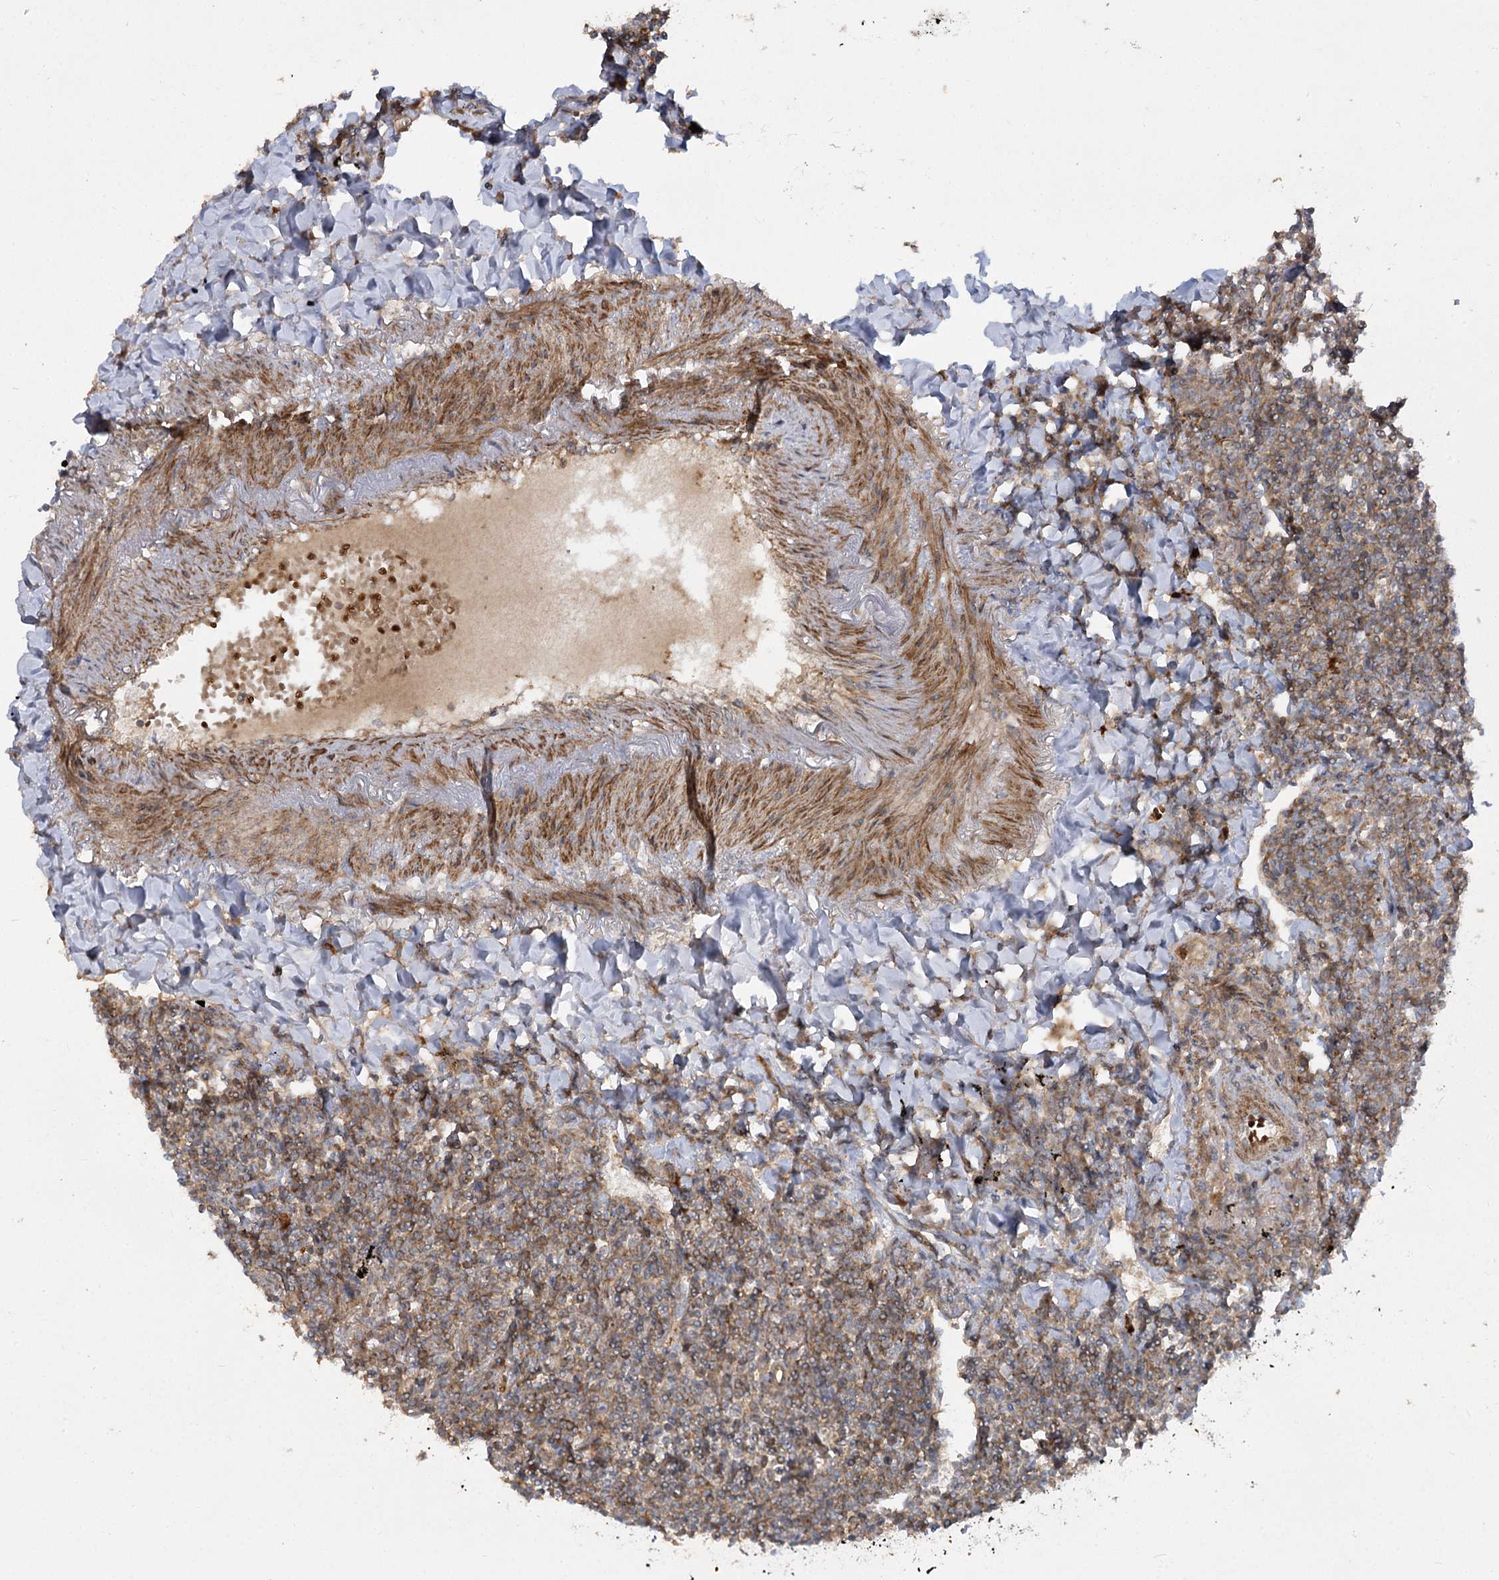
{"staining": {"intensity": "moderate", "quantity": ">75%", "location": "cytoplasmic/membranous"}, "tissue": "lymphoma", "cell_type": "Tumor cells", "image_type": "cancer", "snomed": [{"axis": "morphology", "description": "Malignant lymphoma, non-Hodgkin's type, Low grade"}, {"axis": "topography", "description": "Lung"}], "caption": "Approximately >75% of tumor cells in human malignant lymphoma, non-Hodgkin's type (low-grade) exhibit moderate cytoplasmic/membranous protein staining as visualized by brown immunohistochemical staining.", "gene": "KIAA0825", "patient": {"sex": "female", "age": 71}}